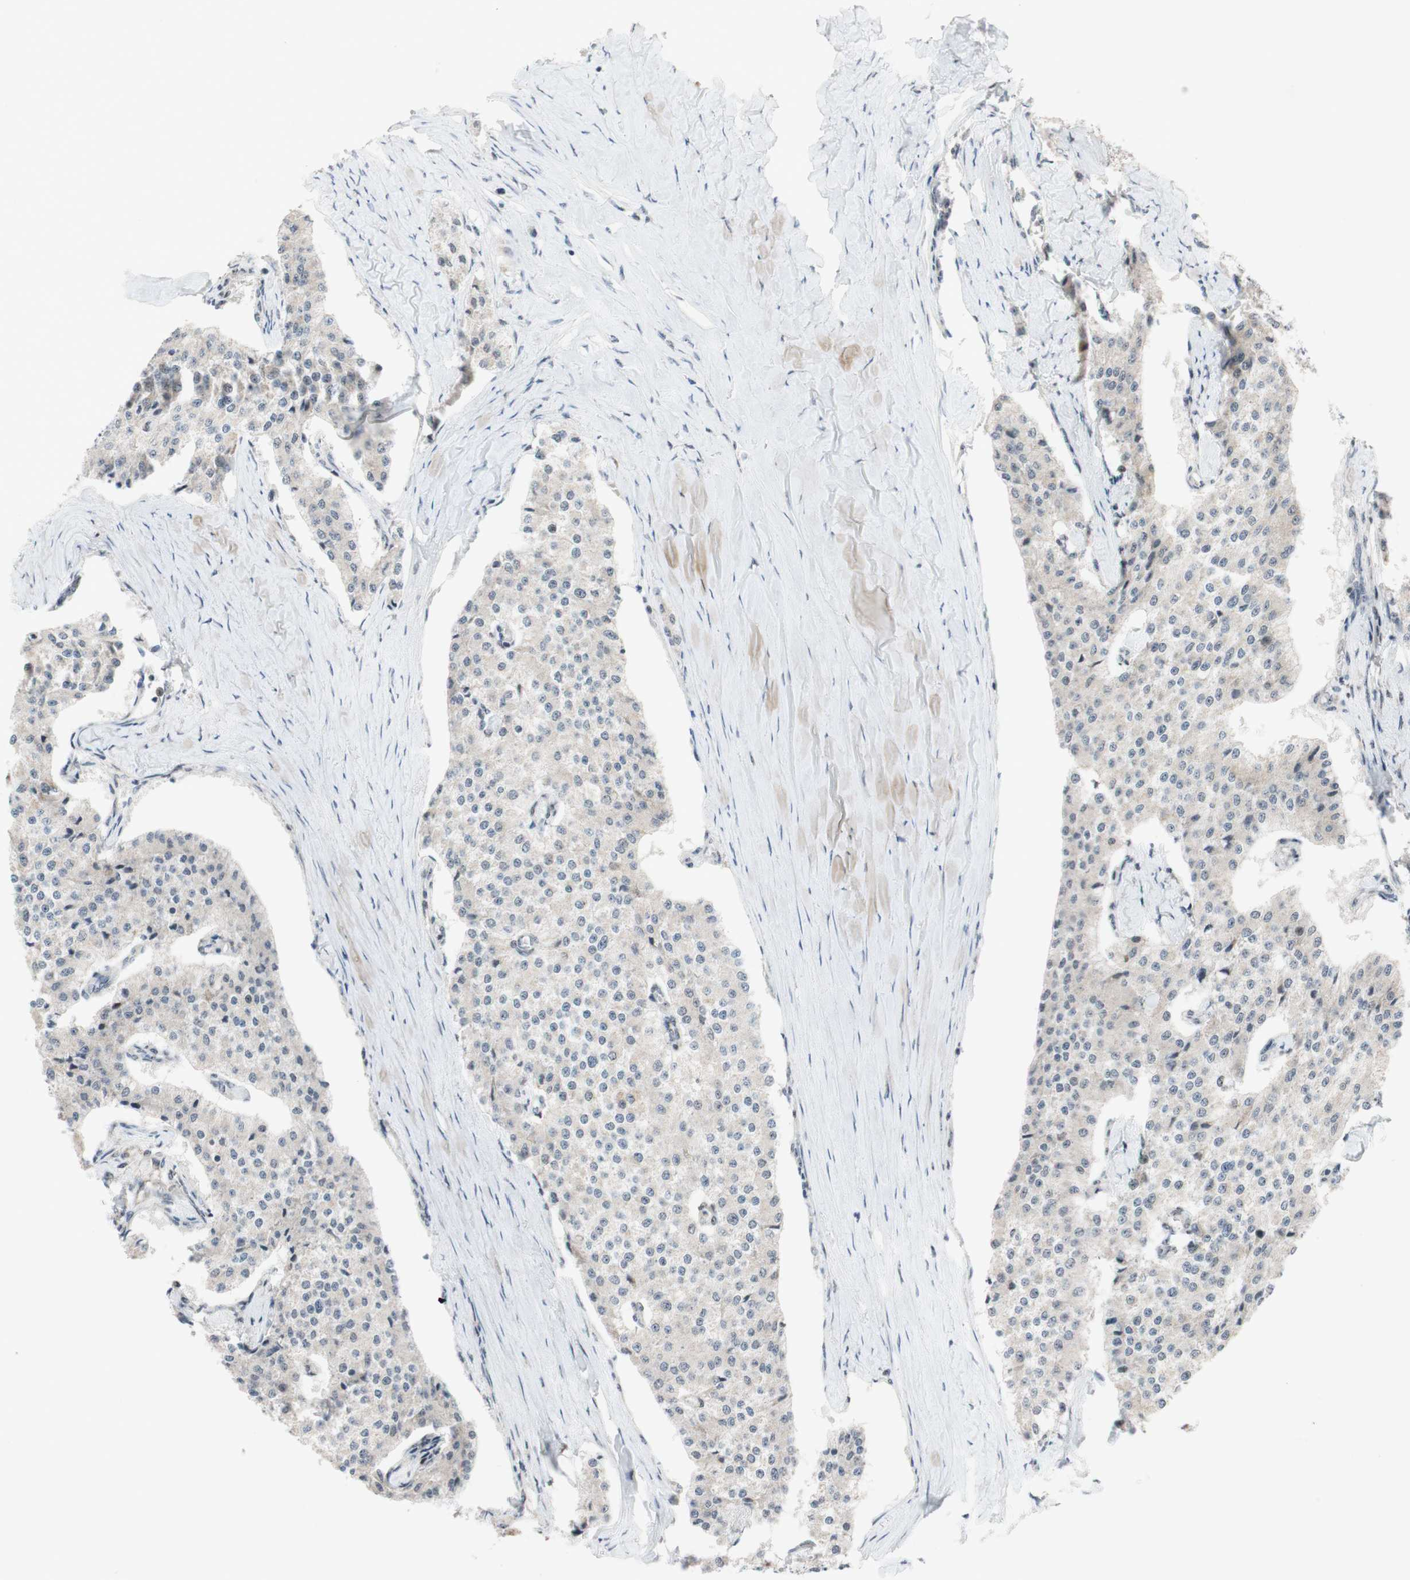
{"staining": {"intensity": "negative", "quantity": "none", "location": "none"}, "tissue": "carcinoid", "cell_type": "Tumor cells", "image_type": "cancer", "snomed": [{"axis": "morphology", "description": "Carcinoid, malignant, NOS"}, {"axis": "topography", "description": "Colon"}], "caption": "DAB immunohistochemical staining of human carcinoid (malignant) shows no significant expression in tumor cells.", "gene": "POLR1A", "patient": {"sex": "female", "age": 52}}